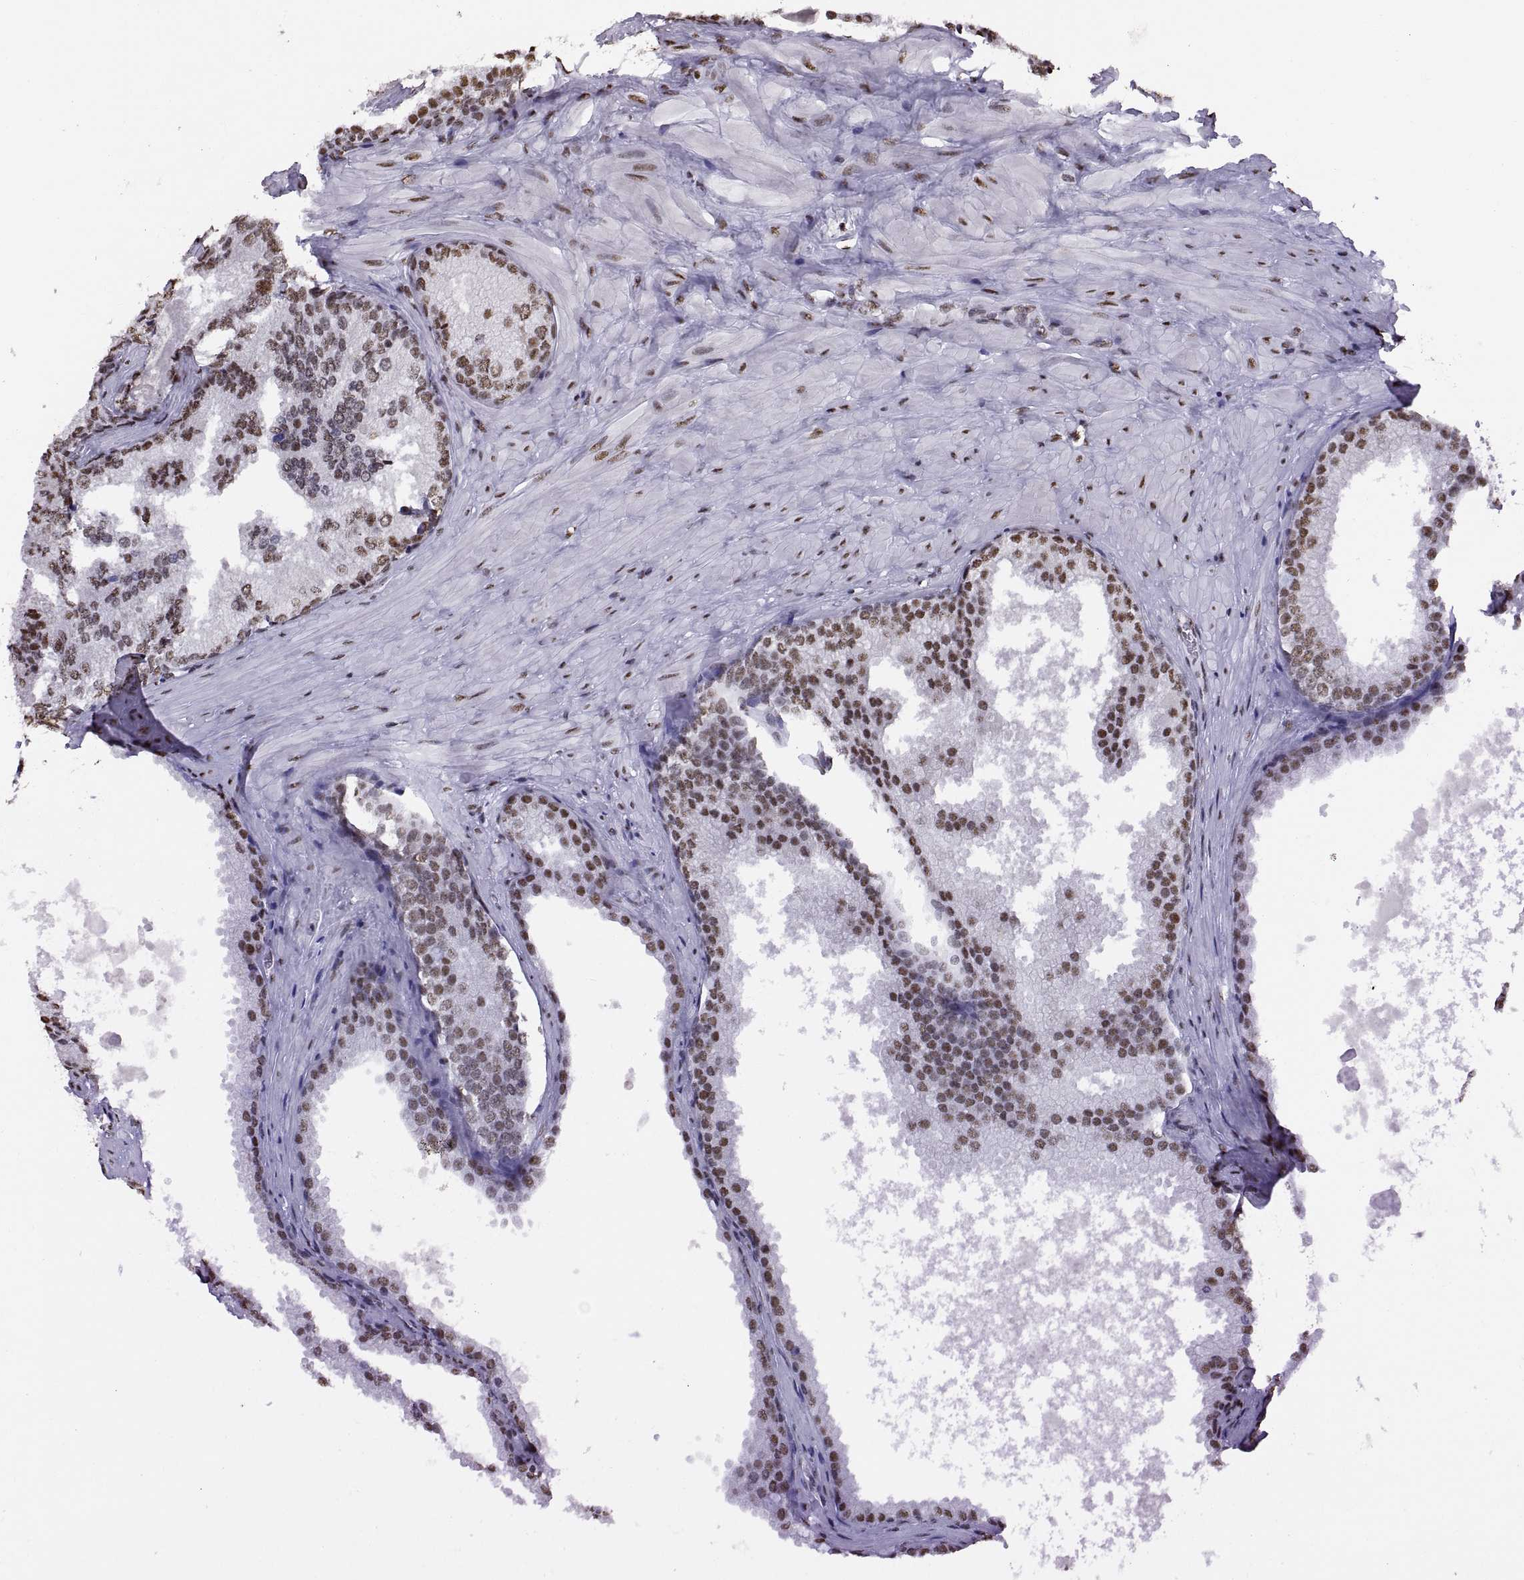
{"staining": {"intensity": "strong", "quantity": "25%-75%", "location": "nuclear"}, "tissue": "prostate cancer", "cell_type": "Tumor cells", "image_type": "cancer", "snomed": [{"axis": "morphology", "description": "Adenocarcinoma, Low grade"}, {"axis": "topography", "description": "Prostate"}], "caption": "Immunohistochemical staining of low-grade adenocarcinoma (prostate) exhibits high levels of strong nuclear protein positivity in about 25%-75% of tumor cells.", "gene": "SNAI1", "patient": {"sex": "male", "age": 56}}